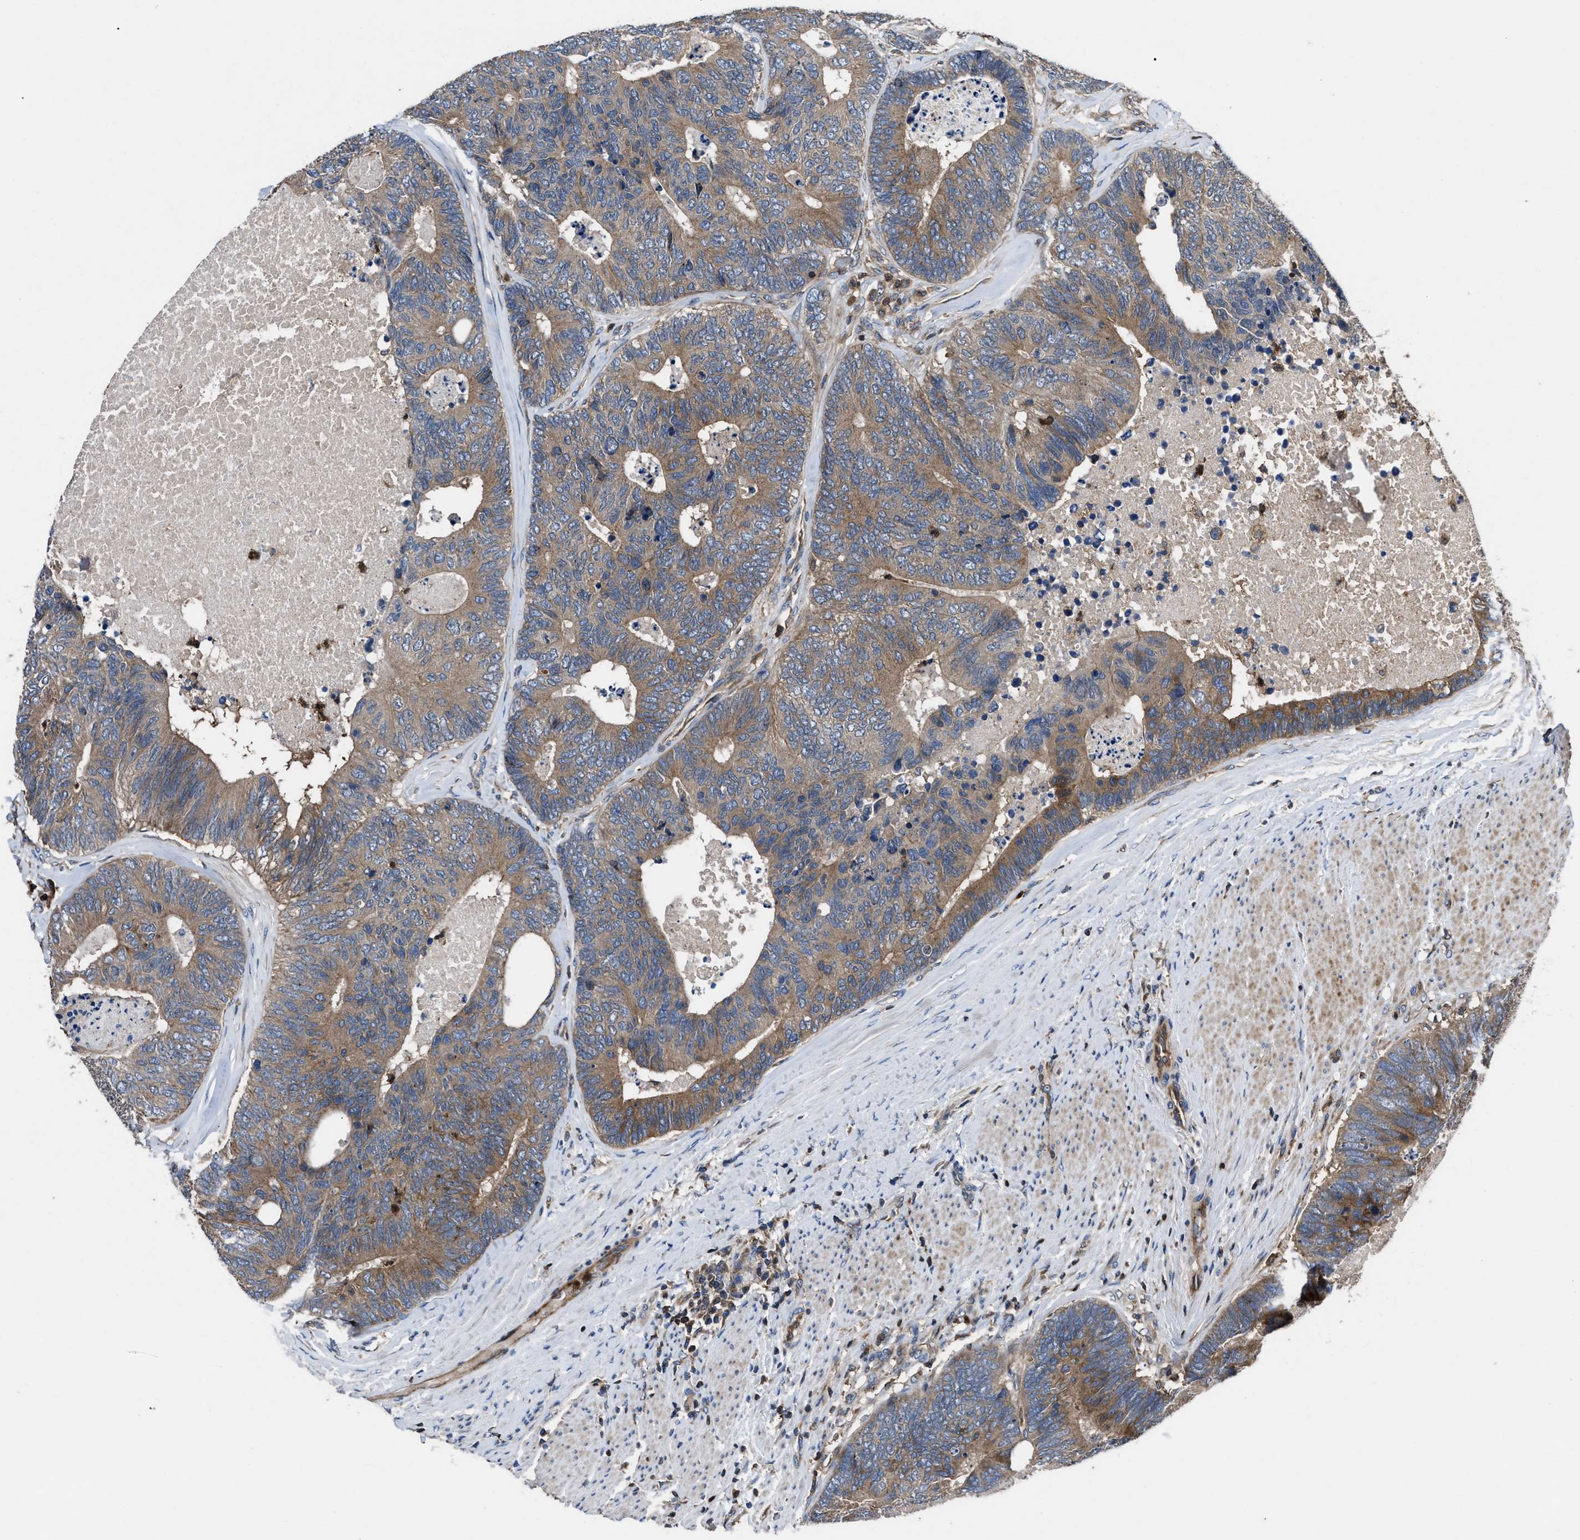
{"staining": {"intensity": "moderate", "quantity": ">75%", "location": "cytoplasmic/membranous"}, "tissue": "colorectal cancer", "cell_type": "Tumor cells", "image_type": "cancer", "snomed": [{"axis": "morphology", "description": "Adenocarcinoma, NOS"}, {"axis": "topography", "description": "Colon"}], "caption": "Human colorectal cancer stained with a brown dye exhibits moderate cytoplasmic/membranous positive expression in approximately >75% of tumor cells.", "gene": "YBEY", "patient": {"sex": "female", "age": 67}}